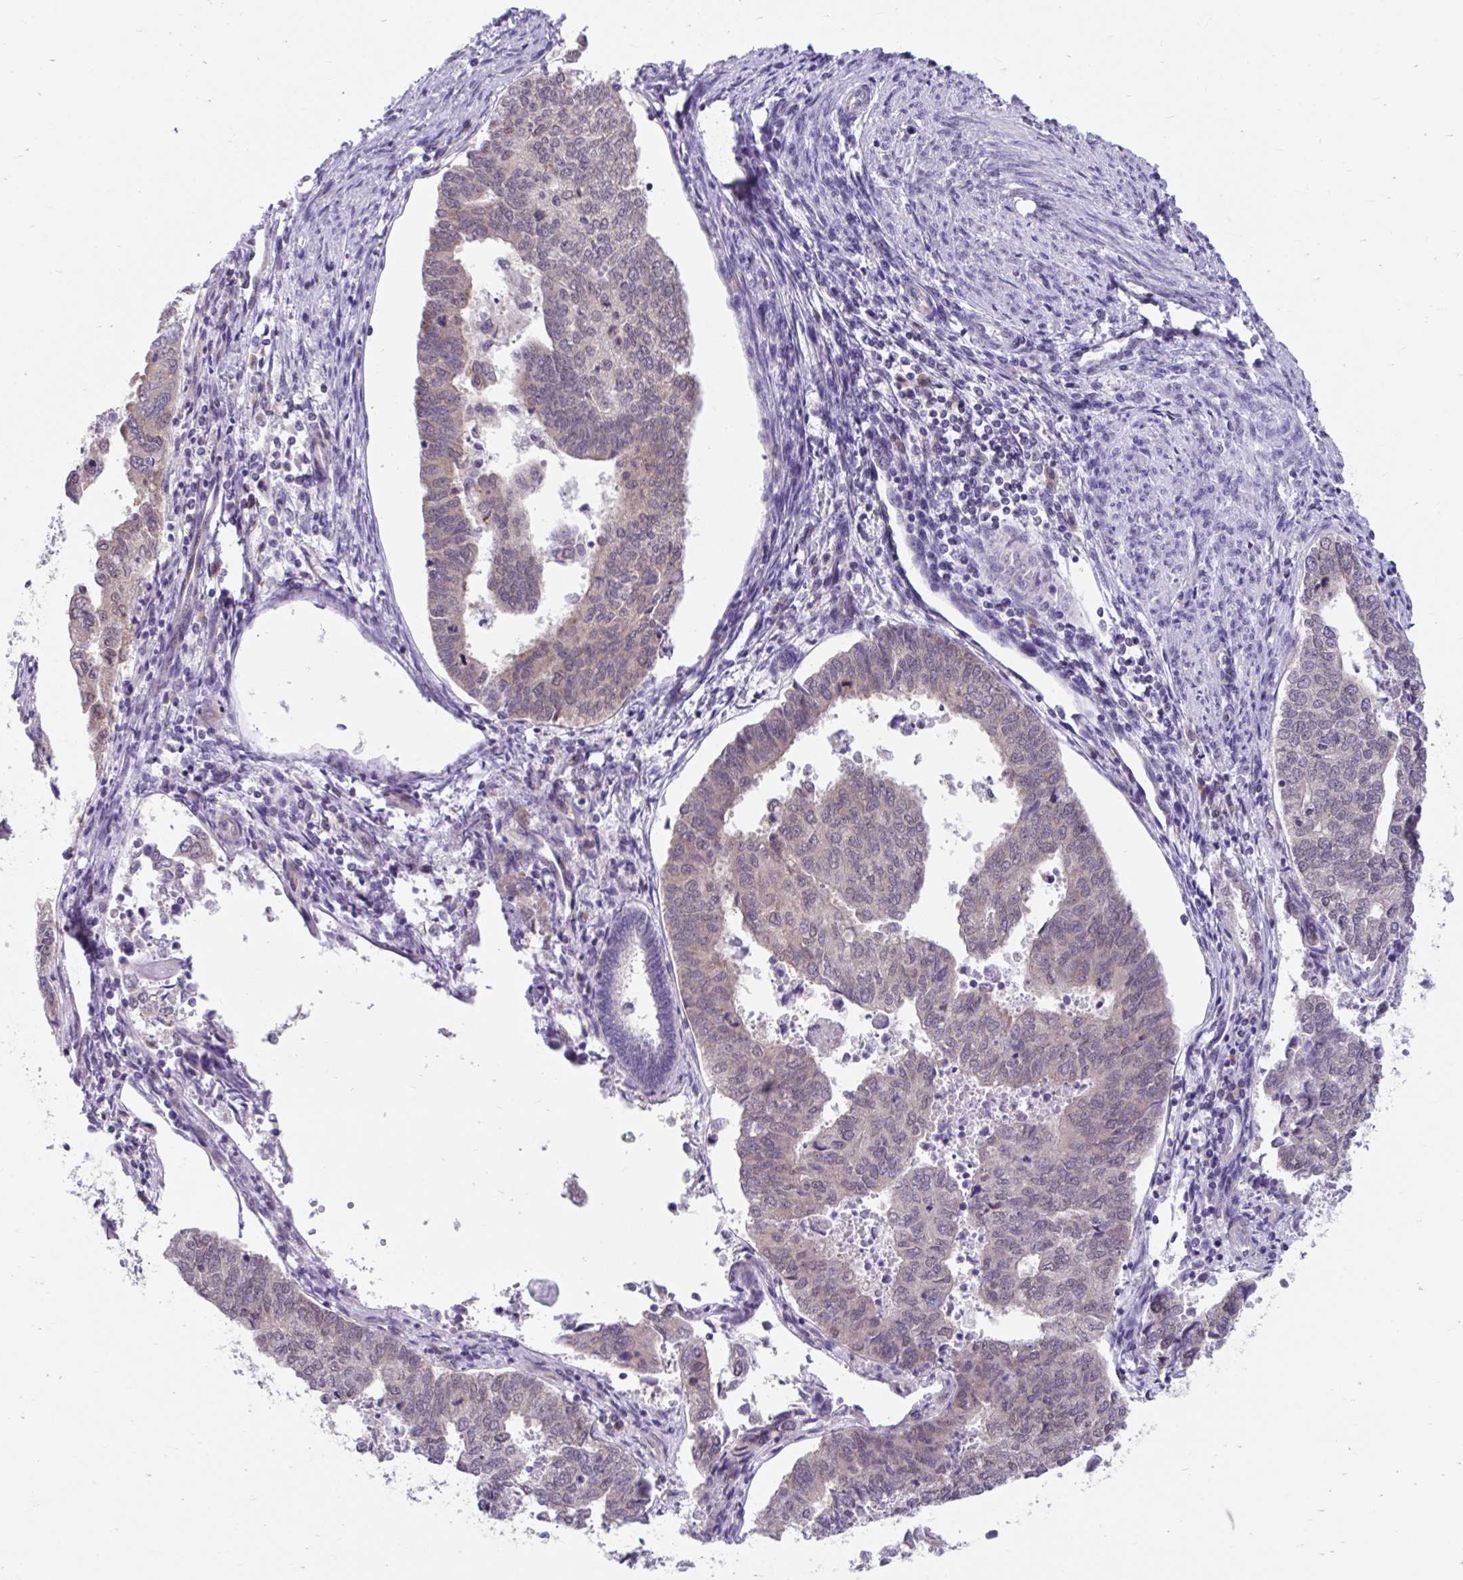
{"staining": {"intensity": "weak", "quantity": ">75%", "location": "cytoplasmic/membranous"}, "tissue": "endometrial cancer", "cell_type": "Tumor cells", "image_type": "cancer", "snomed": [{"axis": "morphology", "description": "Adenocarcinoma, NOS"}, {"axis": "topography", "description": "Endometrium"}], "caption": "Endometrial cancer (adenocarcinoma) tissue reveals weak cytoplasmic/membranous expression in approximately >75% of tumor cells", "gene": "SELENON", "patient": {"sex": "female", "age": 73}}